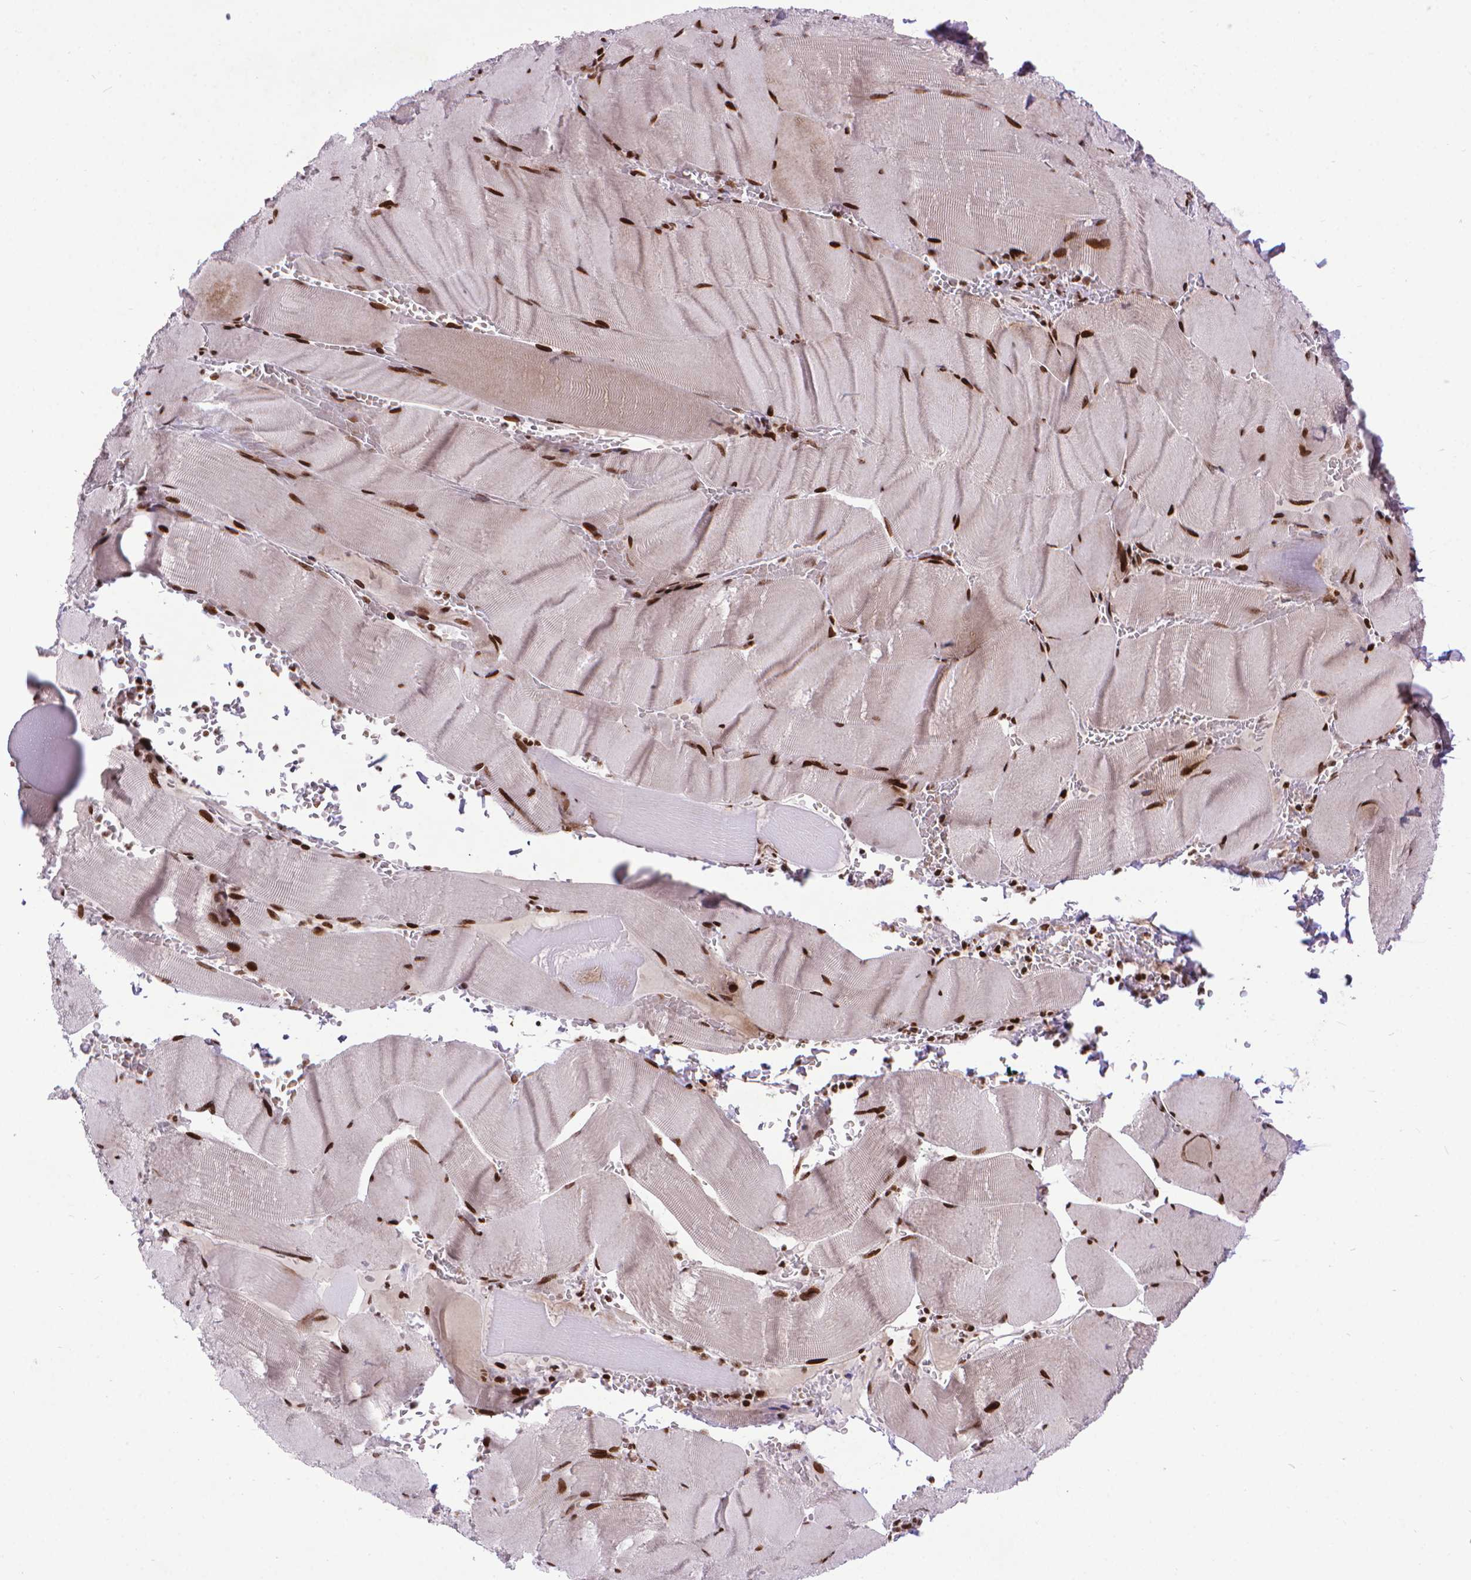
{"staining": {"intensity": "strong", "quantity": ">75%", "location": "nuclear"}, "tissue": "skeletal muscle", "cell_type": "Myocytes", "image_type": "normal", "snomed": [{"axis": "morphology", "description": "Normal tissue, NOS"}, {"axis": "topography", "description": "Skeletal muscle"}], "caption": "A high-resolution photomicrograph shows immunohistochemistry staining of unremarkable skeletal muscle, which reveals strong nuclear expression in approximately >75% of myocytes.", "gene": "AMER1", "patient": {"sex": "male", "age": 56}}